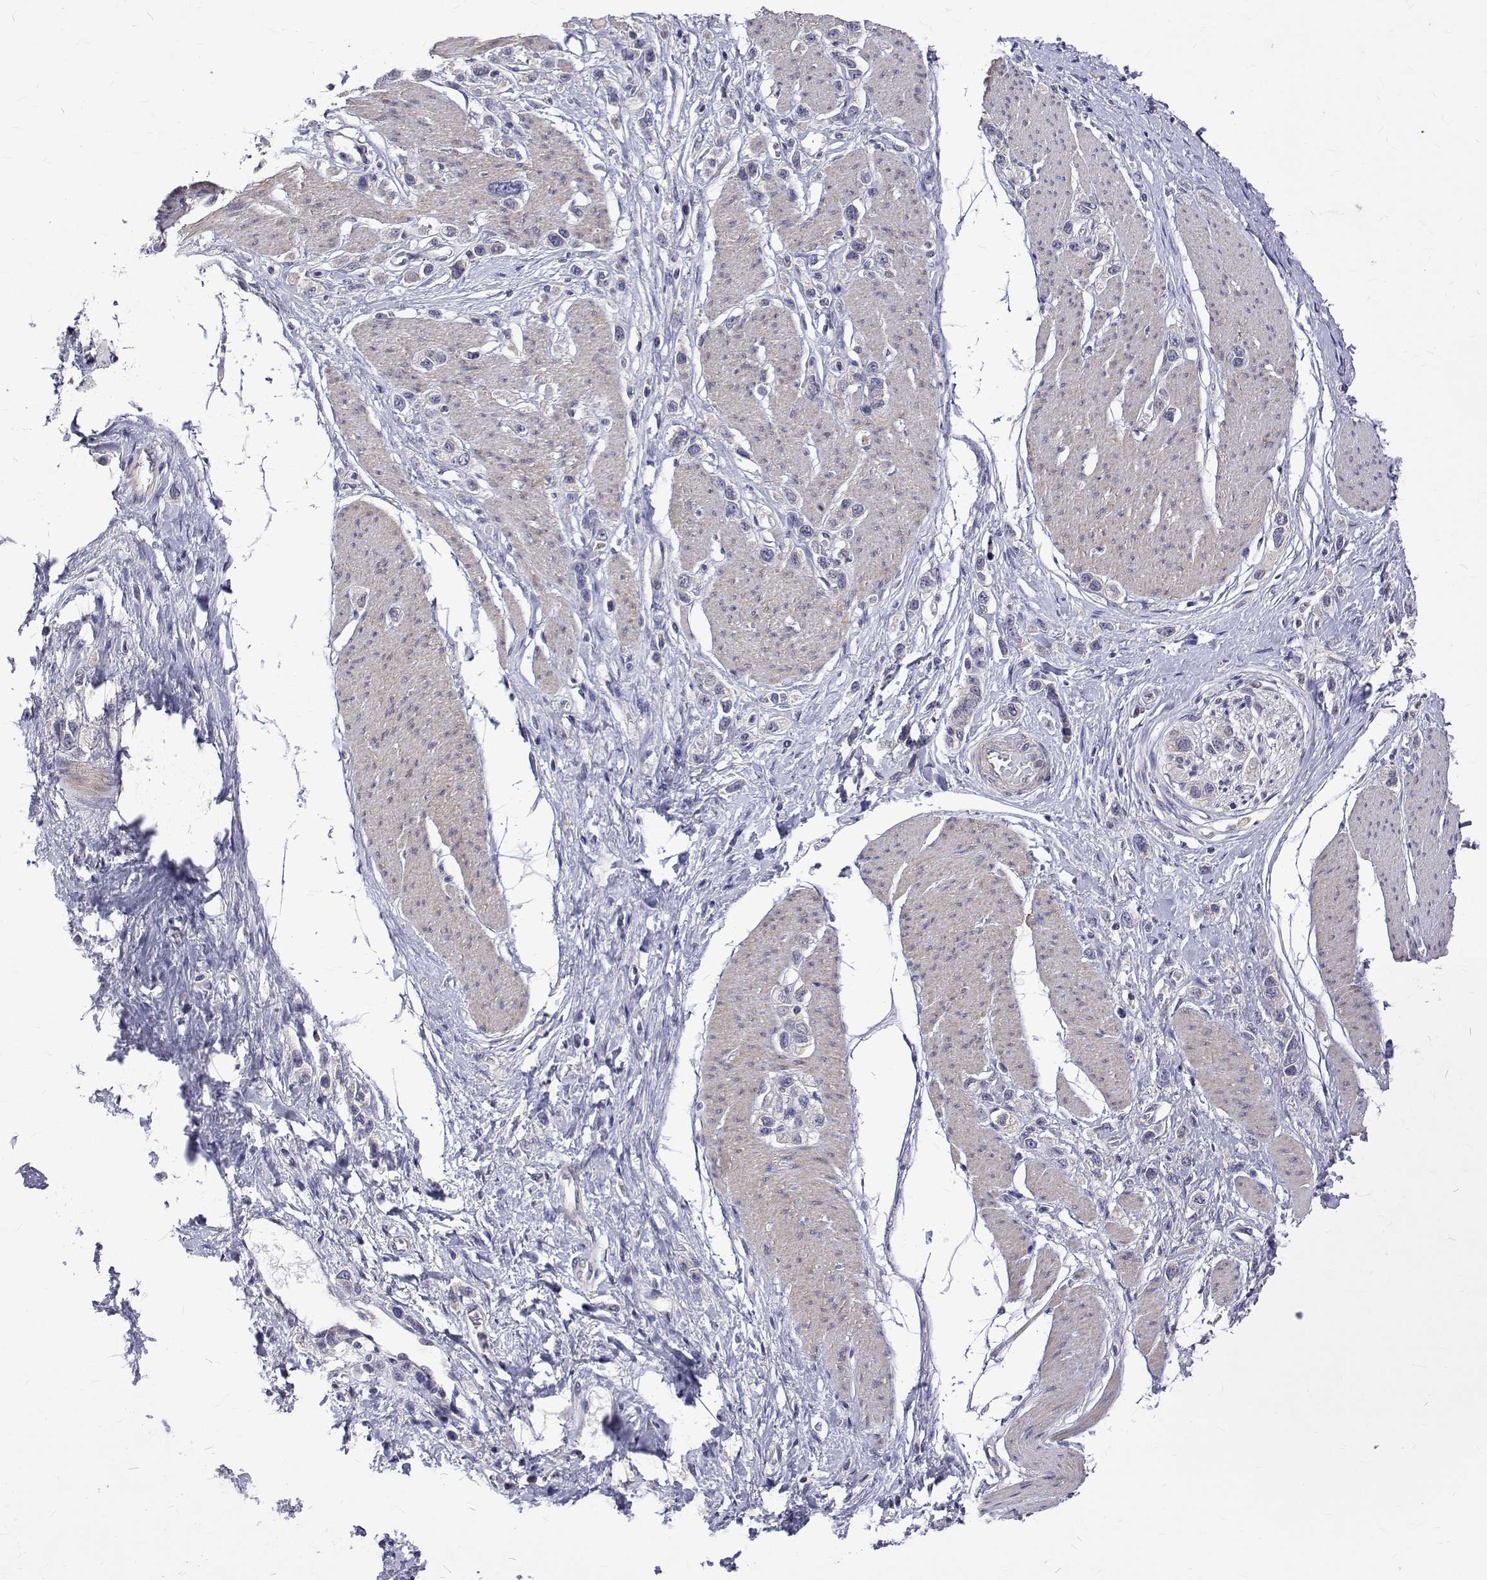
{"staining": {"intensity": "negative", "quantity": "none", "location": "none"}, "tissue": "stomach cancer", "cell_type": "Tumor cells", "image_type": "cancer", "snomed": [{"axis": "morphology", "description": "Adenocarcinoma, NOS"}, {"axis": "topography", "description": "Stomach"}], "caption": "Immunohistochemical staining of stomach adenocarcinoma reveals no significant positivity in tumor cells.", "gene": "PADI1", "patient": {"sex": "female", "age": 65}}